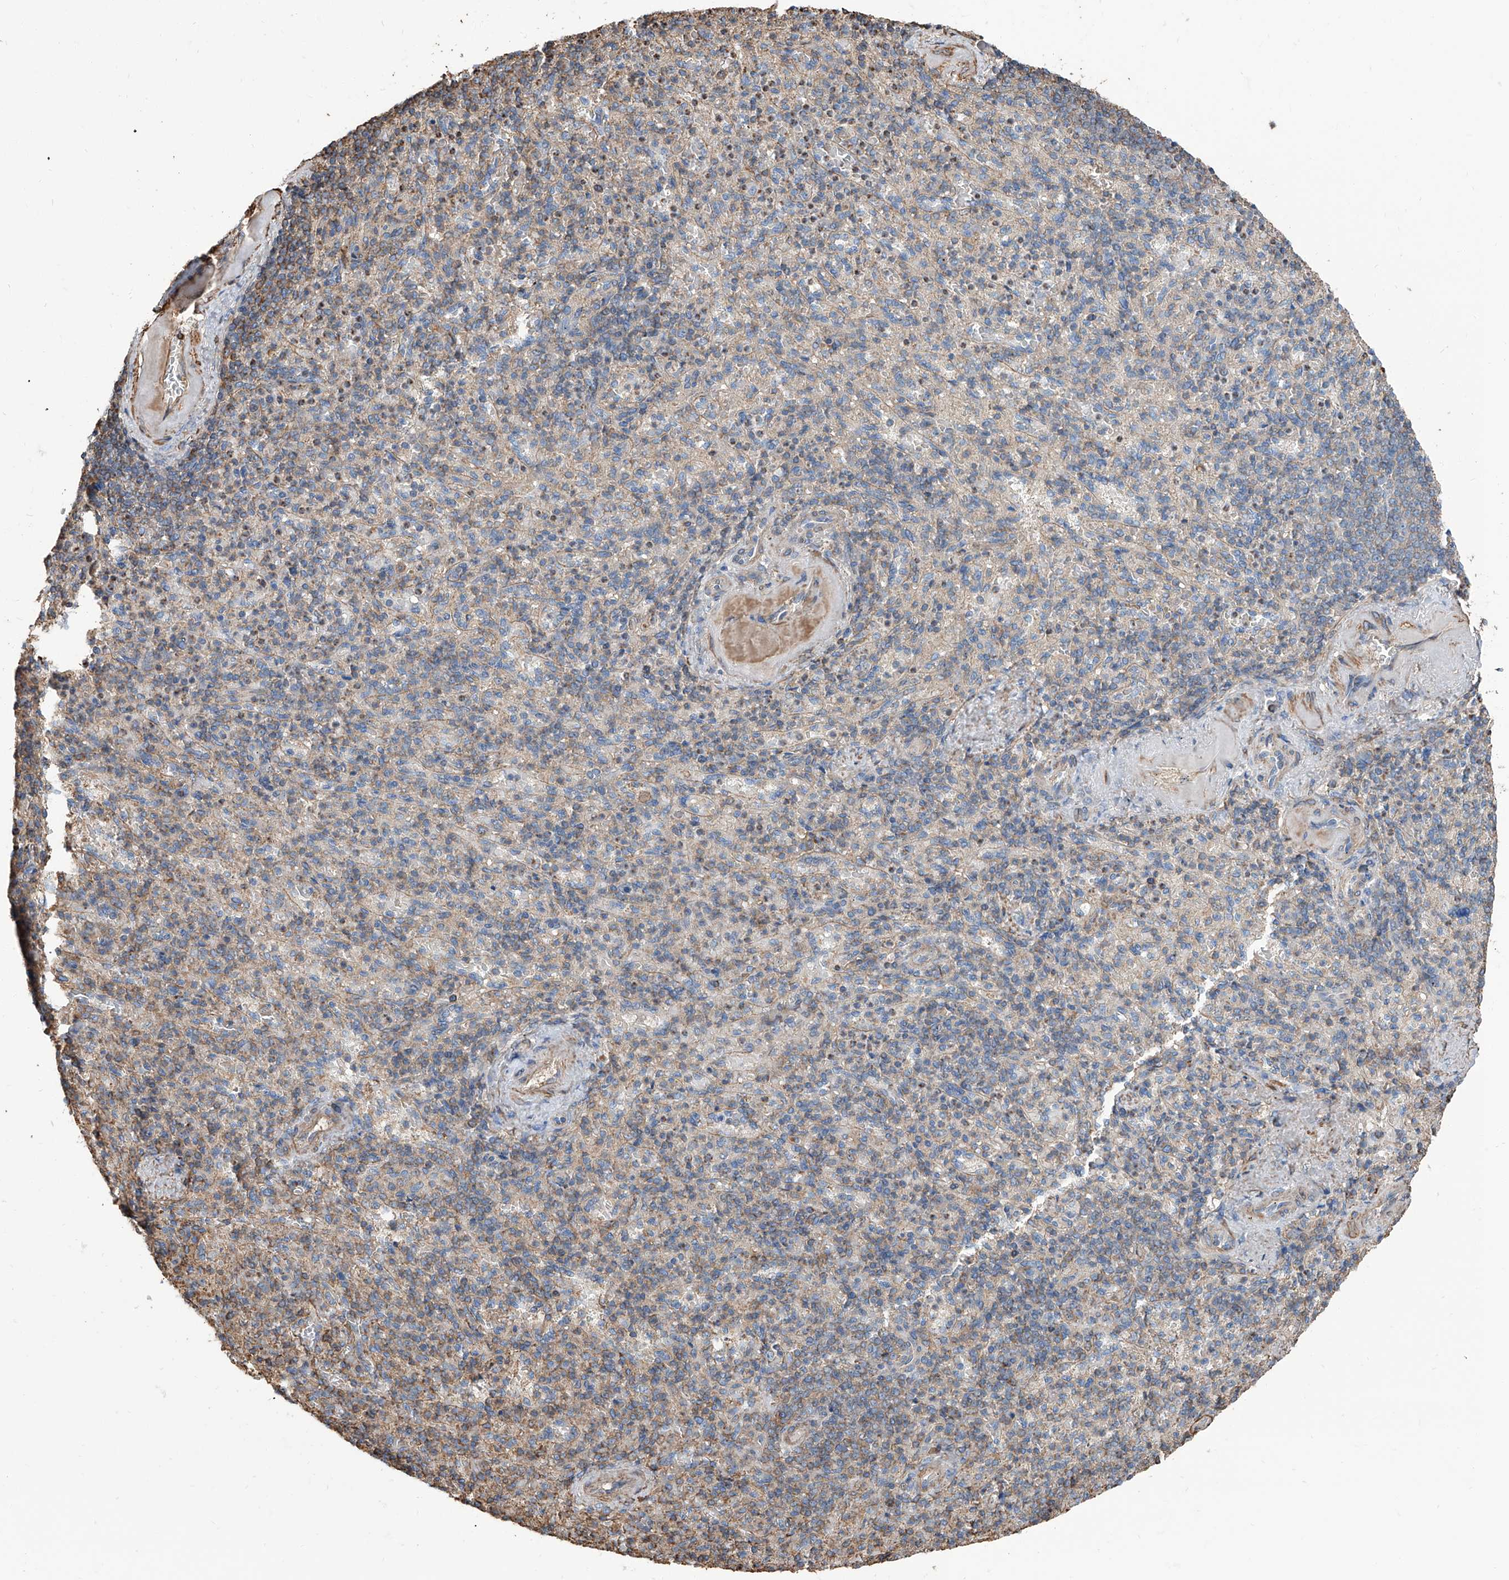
{"staining": {"intensity": "weak", "quantity": "<25%", "location": "cytoplasmic/membranous"}, "tissue": "spleen", "cell_type": "Cells in red pulp", "image_type": "normal", "snomed": [{"axis": "morphology", "description": "Normal tissue, NOS"}, {"axis": "topography", "description": "Spleen"}], "caption": "A histopathology image of spleen stained for a protein demonstrates no brown staining in cells in red pulp.", "gene": "PIEZO2", "patient": {"sex": "female", "age": 74}}